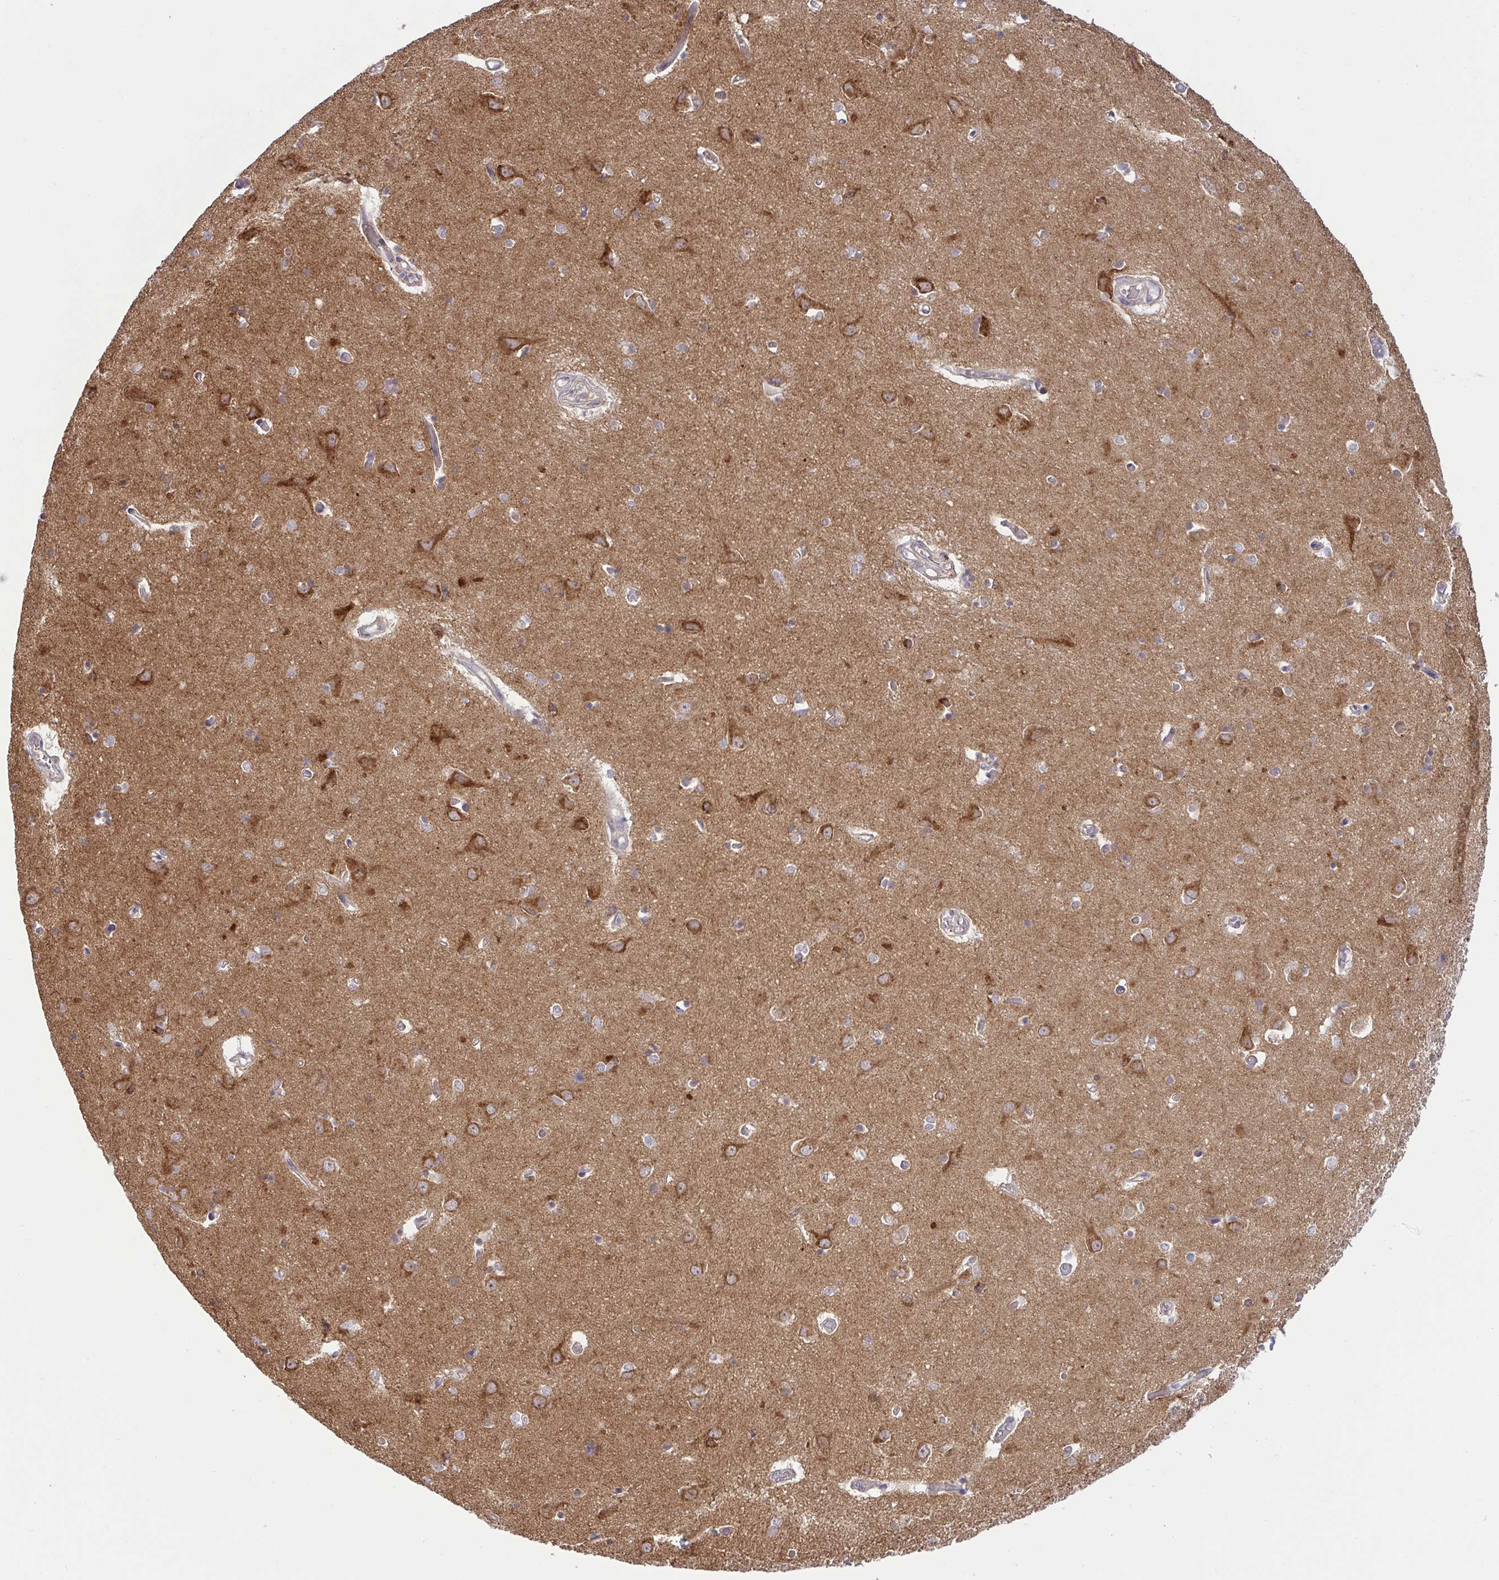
{"staining": {"intensity": "negative", "quantity": "none", "location": "none"}, "tissue": "caudate", "cell_type": "Glial cells", "image_type": "normal", "snomed": [{"axis": "morphology", "description": "Normal tissue, NOS"}, {"axis": "topography", "description": "Lateral ventricle wall"}, {"axis": "topography", "description": "Hippocampus"}], "caption": "DAB immunohistochemical staining of benign human caudate shows no significant positivity in glial cells. (DAB (3,3'-diaminobenzidine) IHC with hematoxylin counter stain).", "gene": "SLC9A6", "patient": {"sex": "female", "age": 63}}